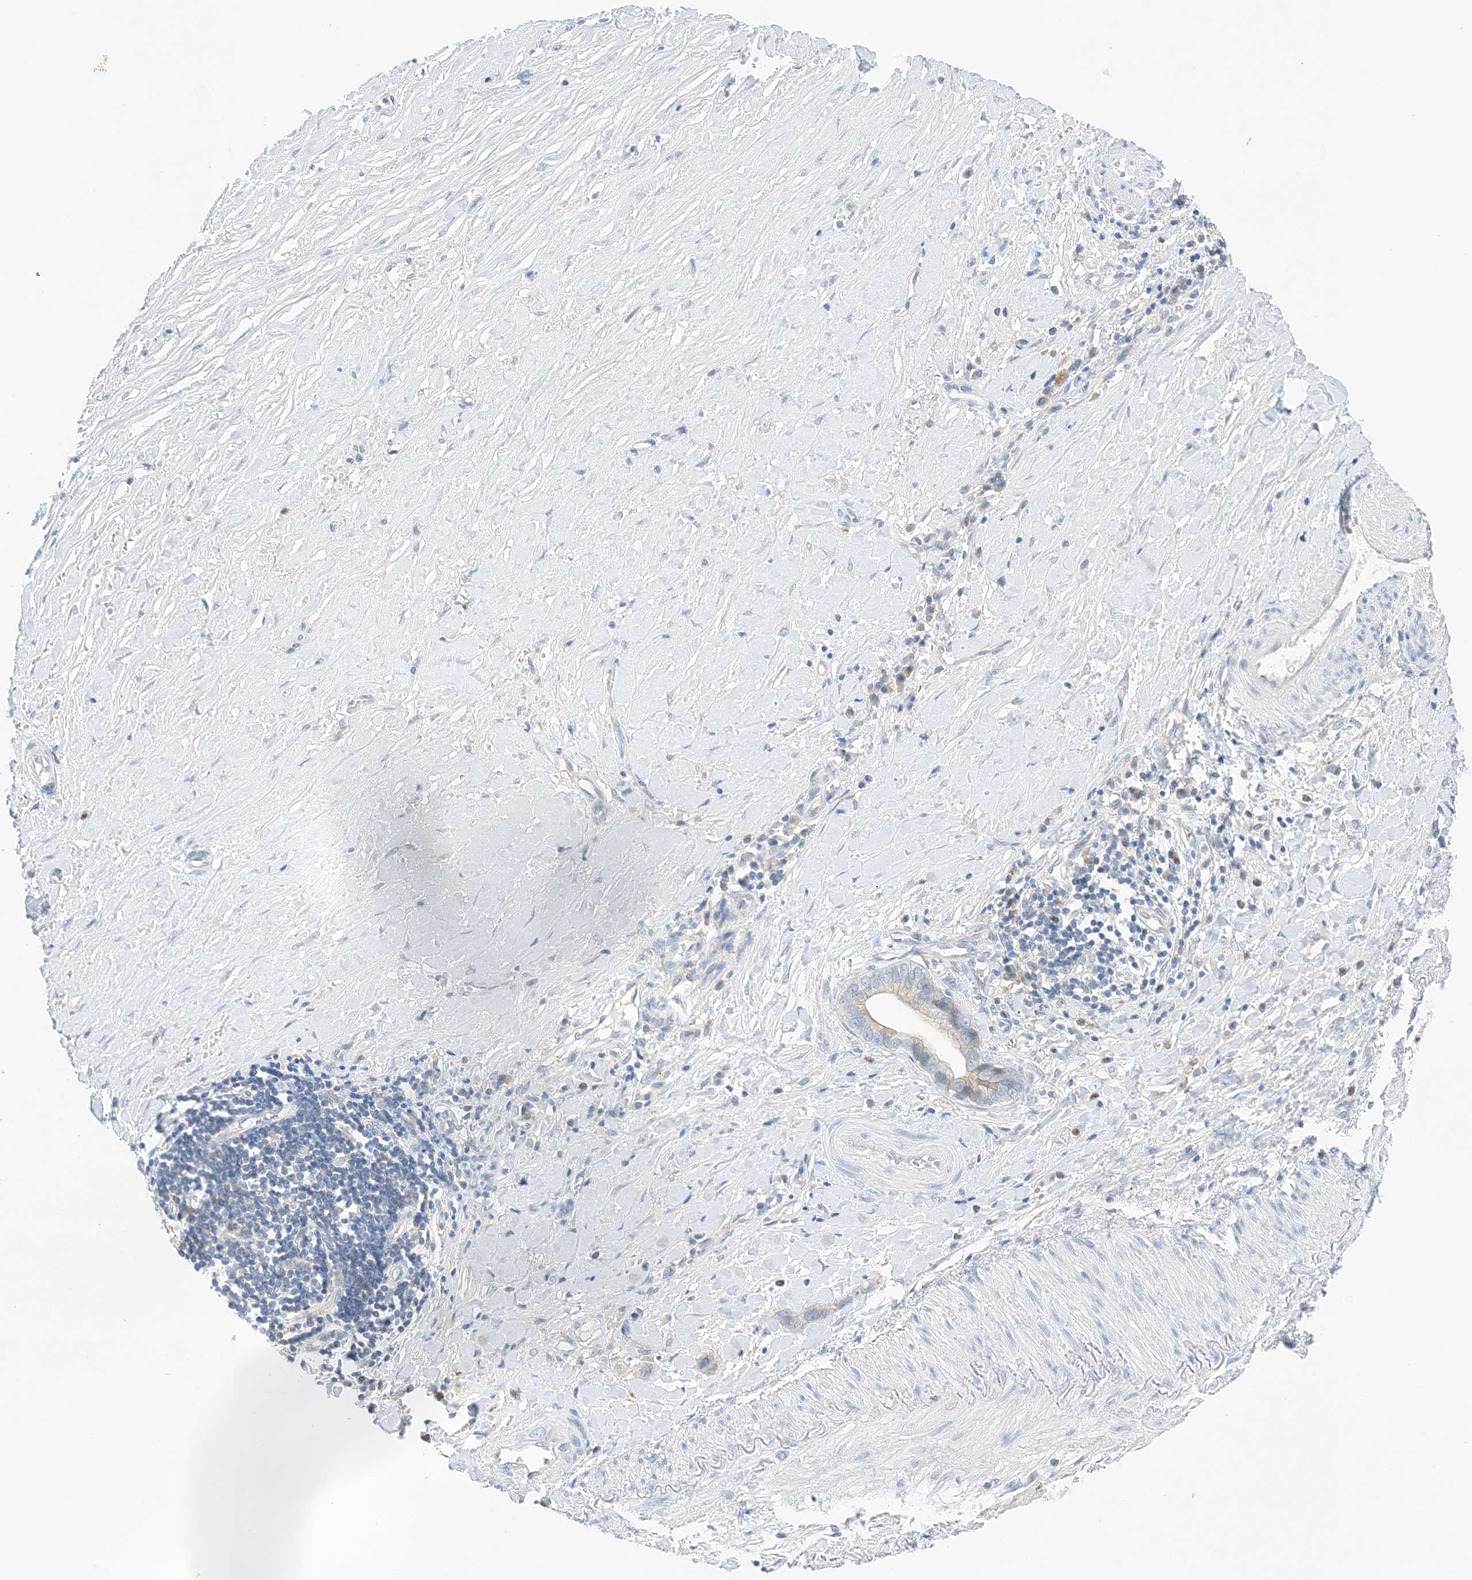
{"staining": {"intensity": "negative", "quantity": "none", "location": "none"}, "tissue": "liver cancer", "cell_type": "Tumor cells", "image_type": "cancer", "snomed": [{"axis": "morphology", "description": "Cholangiocarcinoma"}, {"axis": "topography", "description": "Liver"}], "caption": "Tumor cells show no significant protein positivity in liver cancer.", "gene": "KIFBP", "patient": {"sex": "female", "age": 79}}